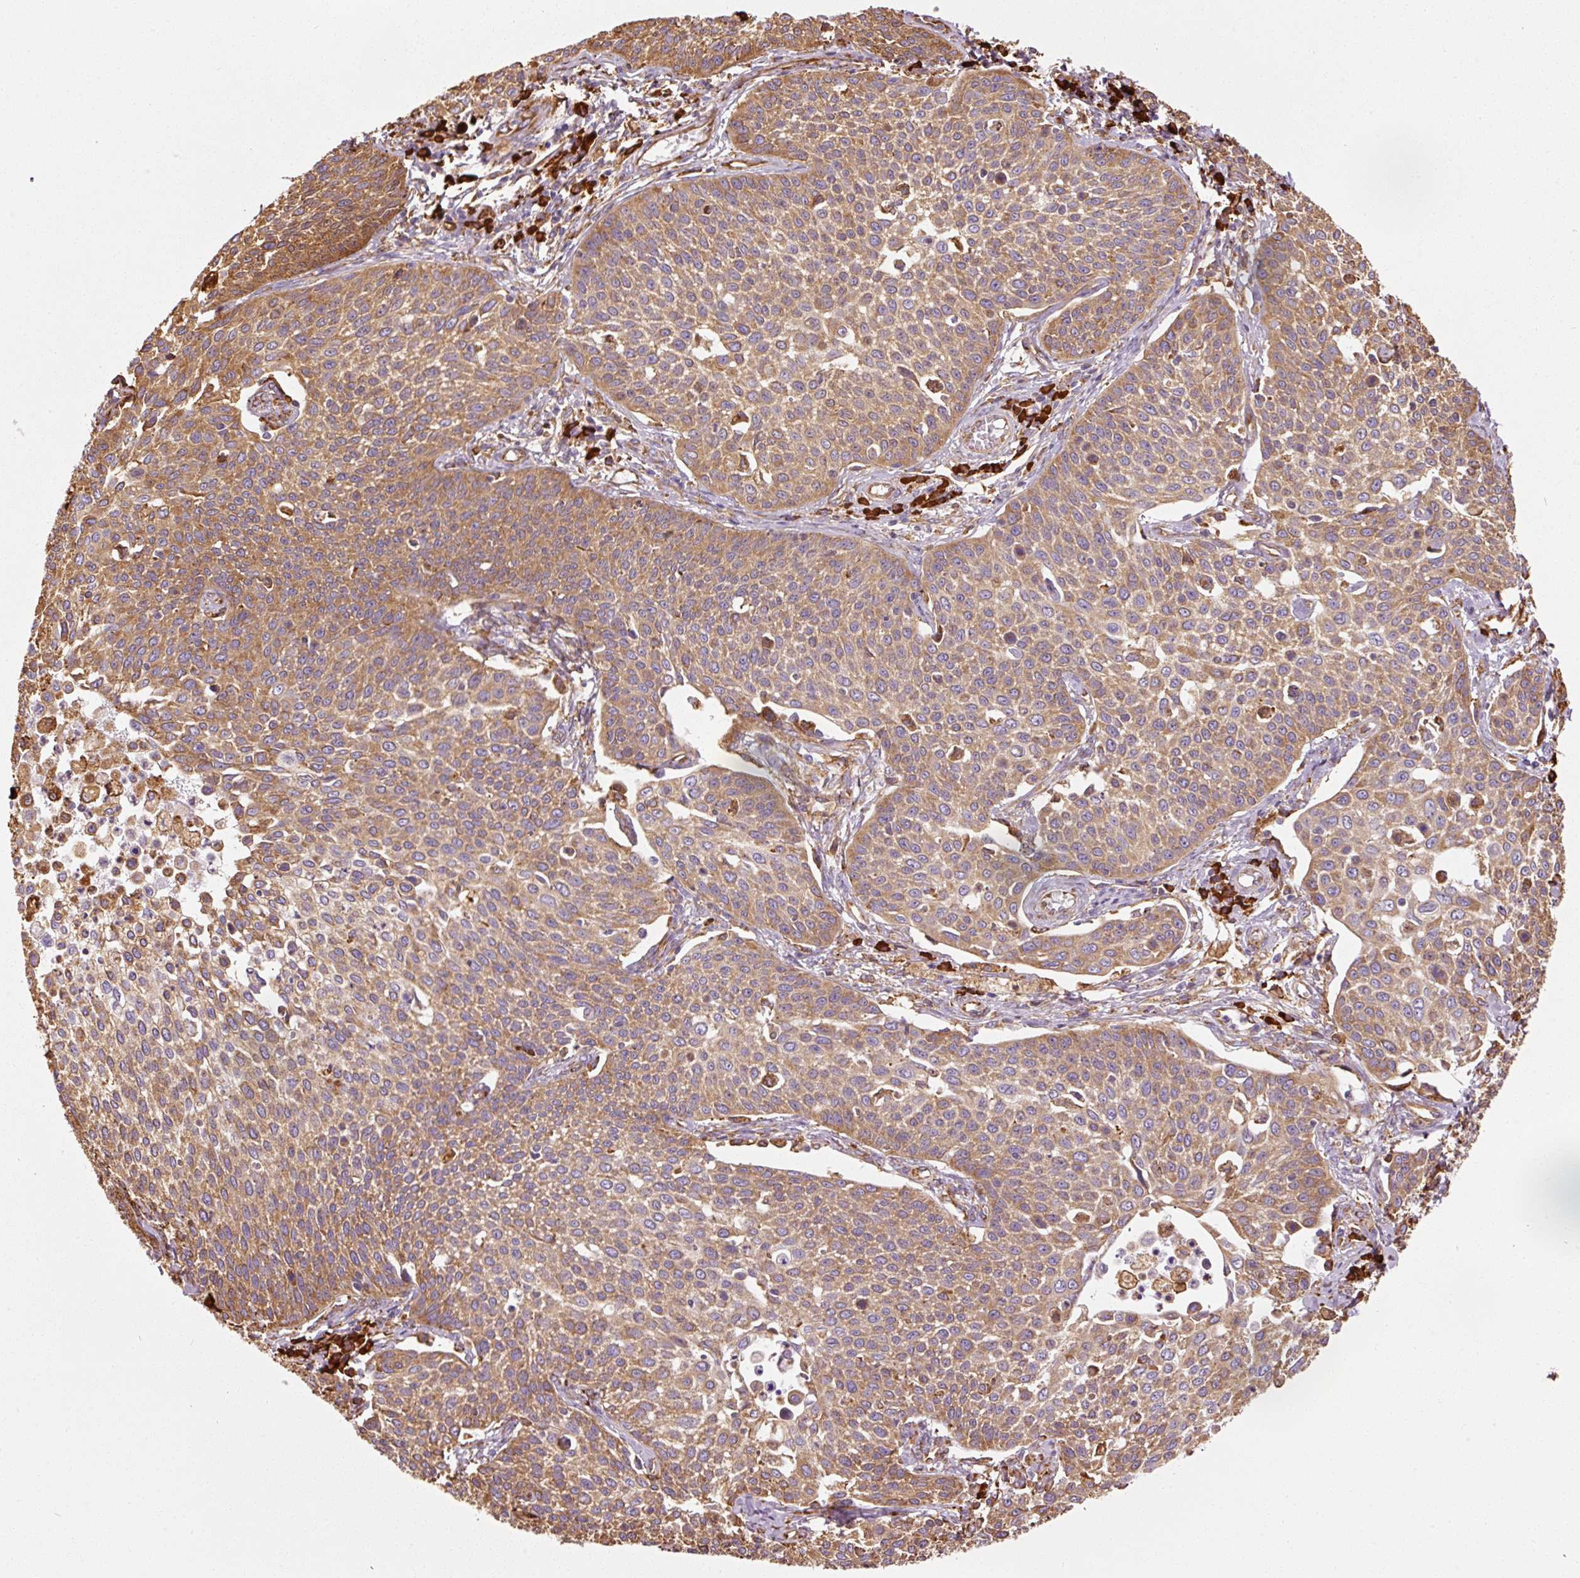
{"staining": {"intensity": "moderate", "quantity": ">75%", "location": "cytoplasmic/membranous"}, "tissue": "cervical cancer", "cell_type": "Tumor cells", "image_type": "cancer", "snomed": [{"axis": "morphology", "description": "Squamous cell carcinoma, NOS"}, {"axis": "topography", "description": "Cervix"}], "caption": "This histopathology image displays IHC staining of cervical cancer, with medium moderate cytoplasmic/membranous expression in about >75% of tumor cells.", "gene": "KLC1", "patient": {"sex": "female", "age": 34}}